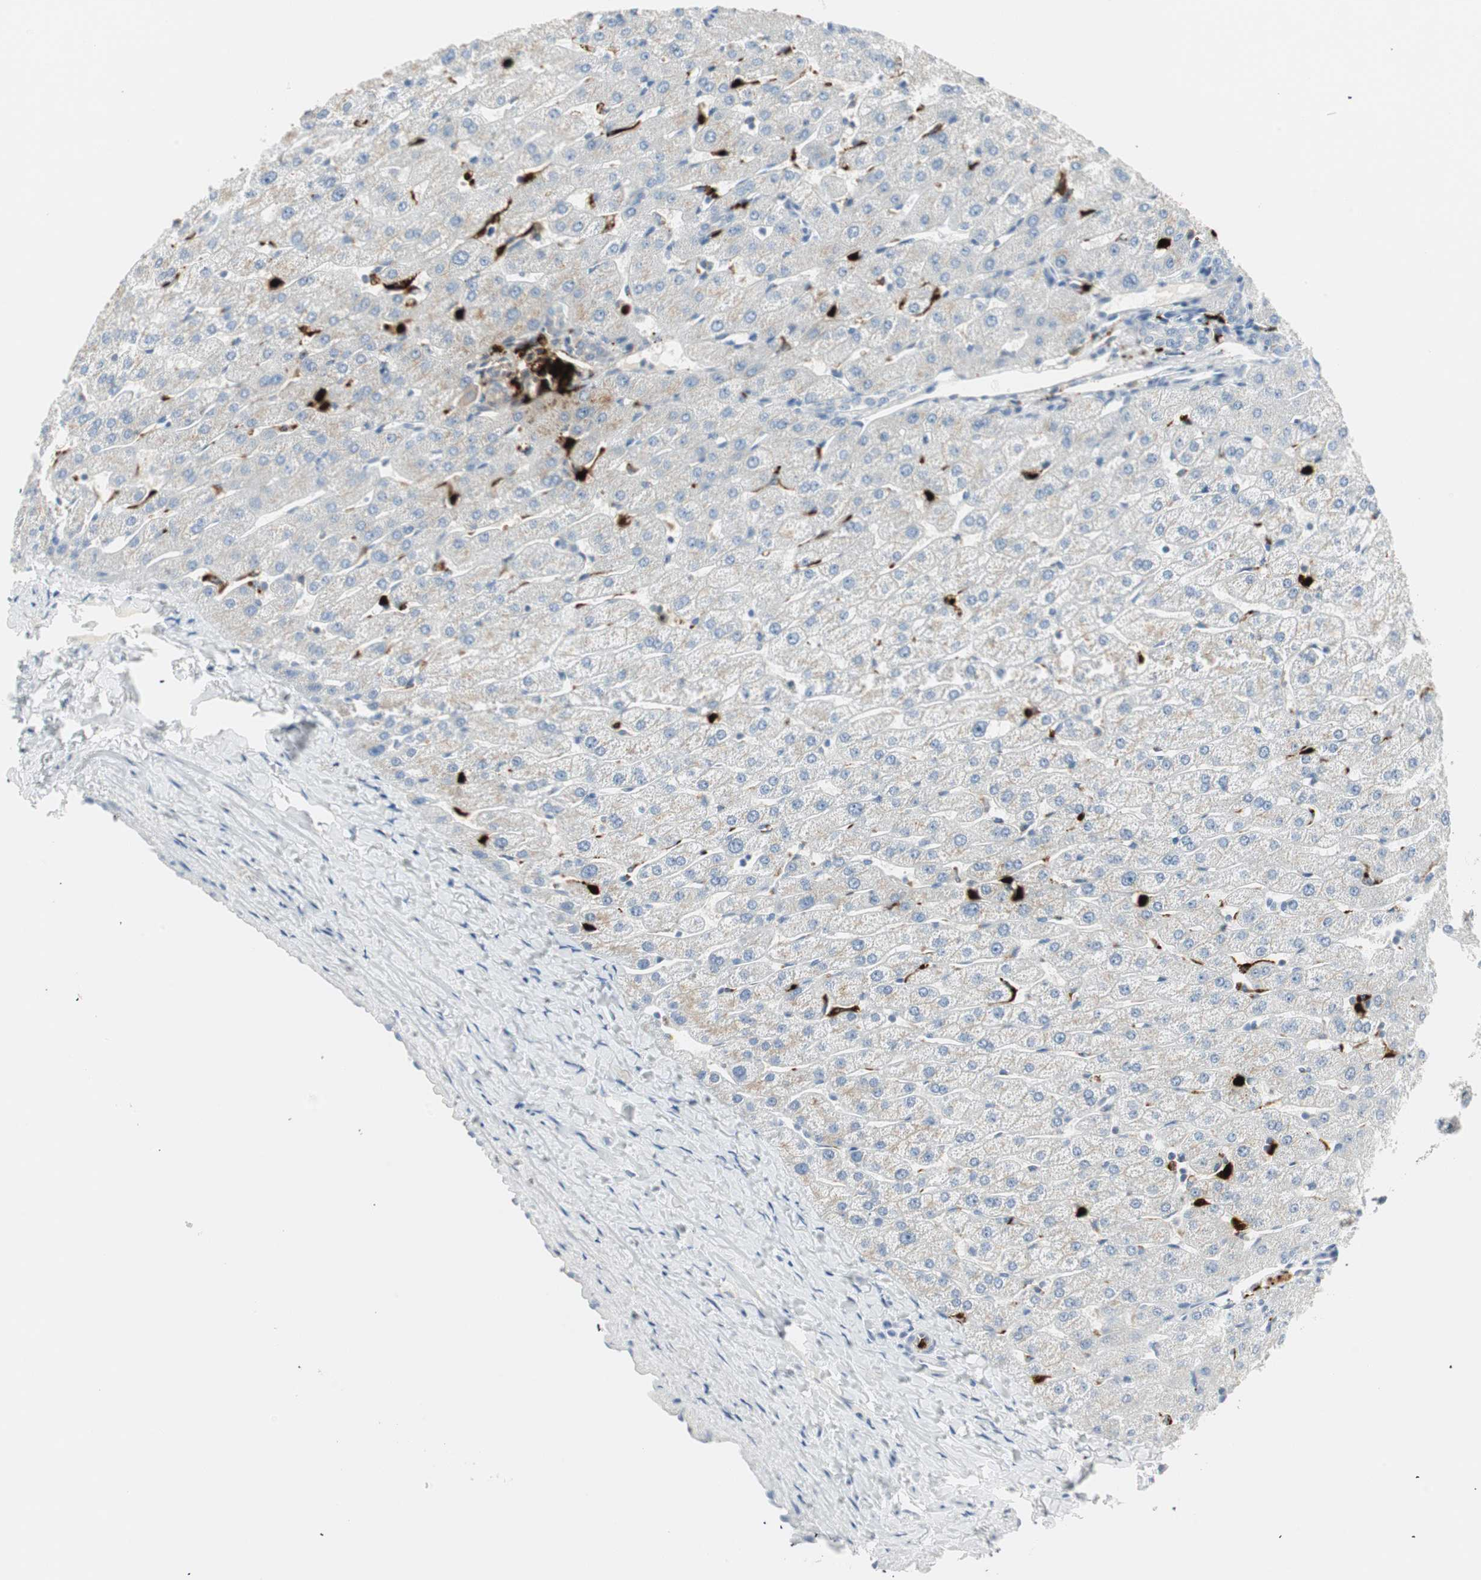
{"staining": {"intensity": "negative", "quantity": "none", "location": "none"}, "tissue": "liver", "cell_type": "Cholangiocytes", "image_type": "normal", "snomed": [{"axis": "morphology", "description": "Normal tissue, NOS"}, {"axis": "morphology", "description": "Fibrosis, NOS"}, {"axis": "topography", "description": "Liver"}], "caption": "A high-resolution photomicrograph shows immunohistochemistry (IHC) staining of unremarkable liver, which reveals no significant staining in cholangiocytes.", "gene": "PRTN3", "patient": {"sex": "female", "age": 29}}